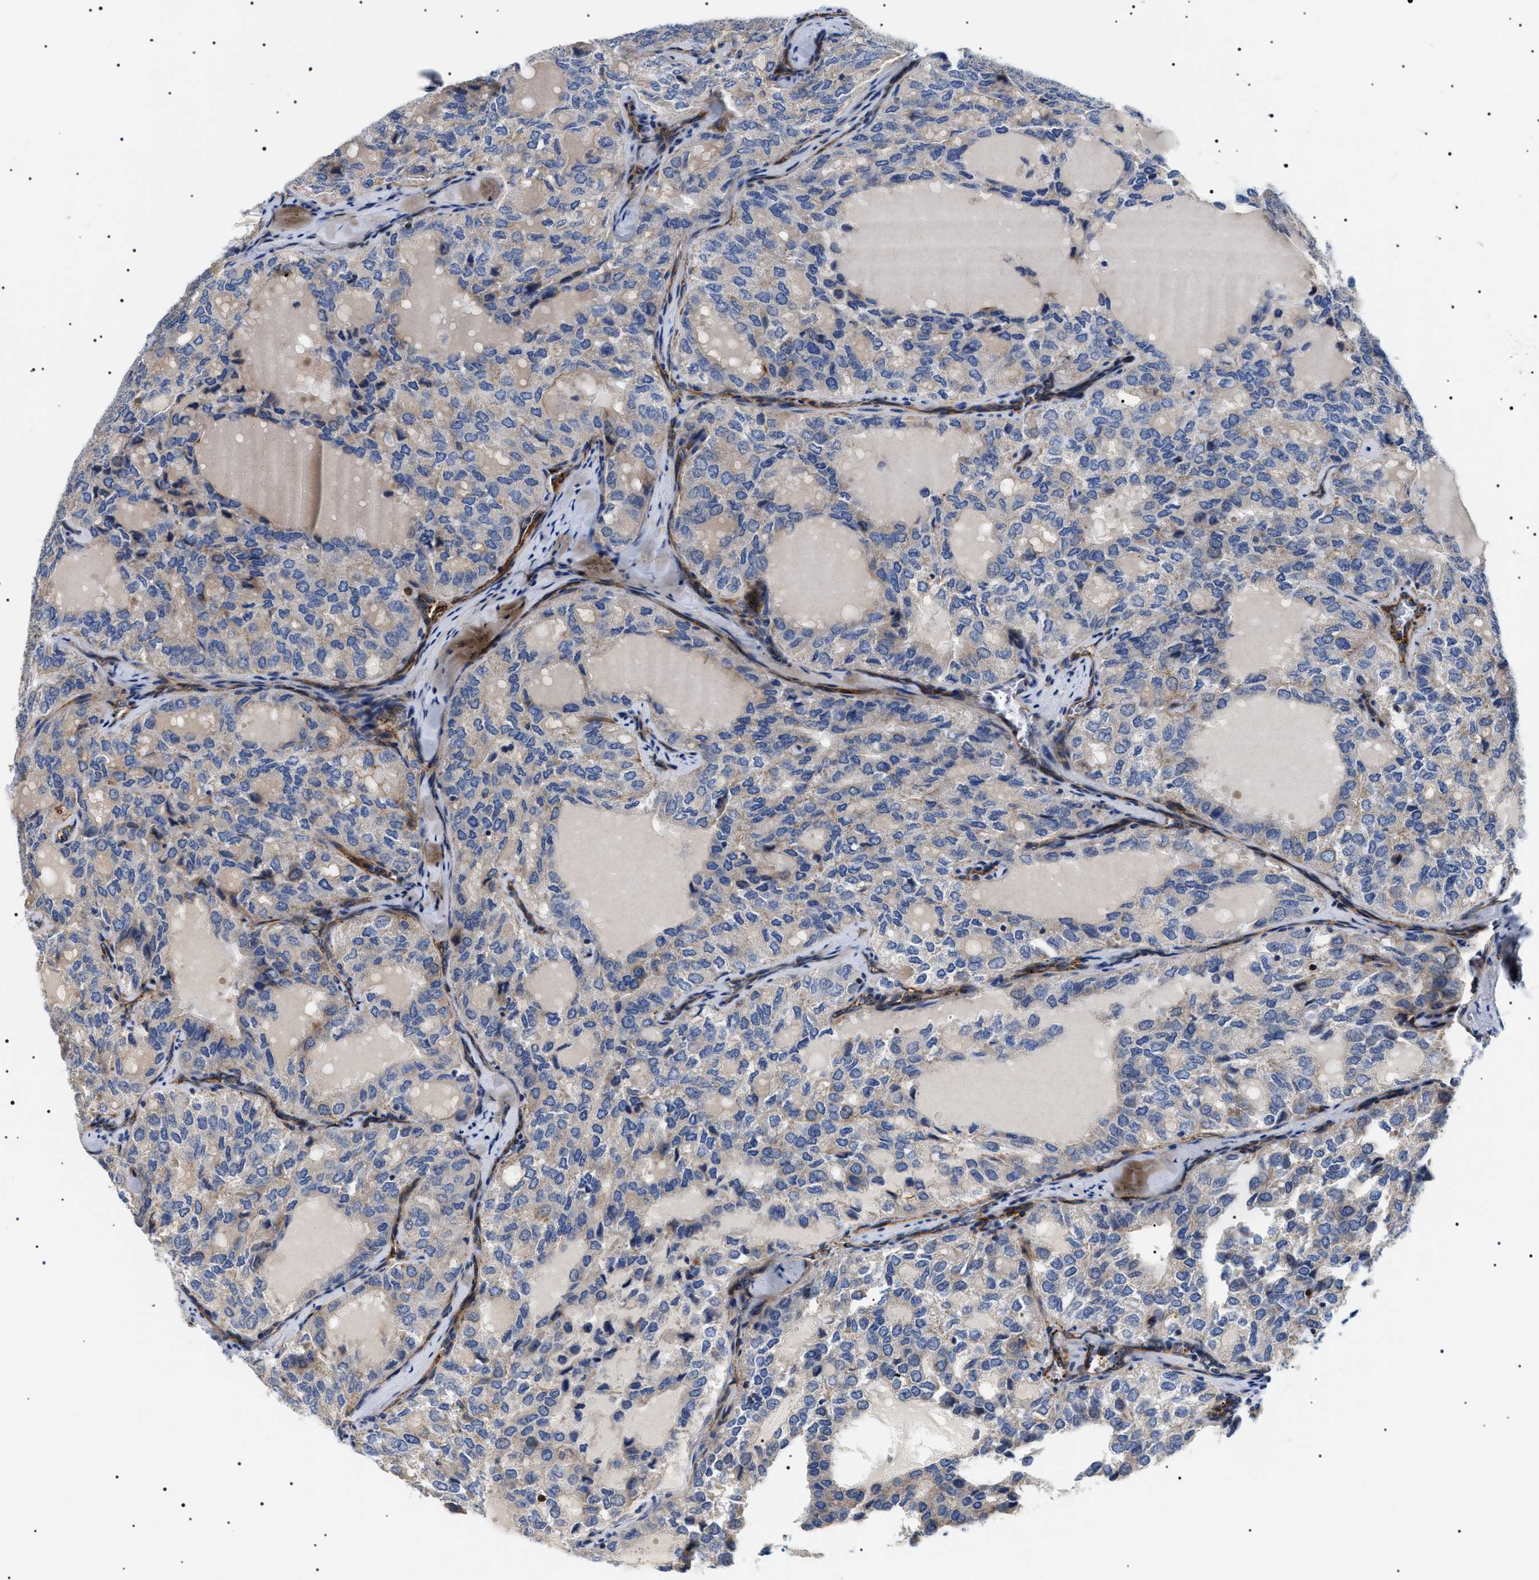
{"staining": {"intensity": "negative", "quantity": "none", "location": "none"}, "tissue": "thyroid cancer", "cell_type": "Tumor cells", "image_type": "cancer", "snomed": [{"axis": "morphology", "description": "Follicular adenoma carcinoma, NOS"}, {"axis": "topography", "description": "Thyroid gland"}], "caption": "Immunohistochemistry of human thyroid follicular adenoma carcinoma displays no expression in tumor cells.", "gene": "TMEM222", "patient": {"sex": "male", "age": 75}}